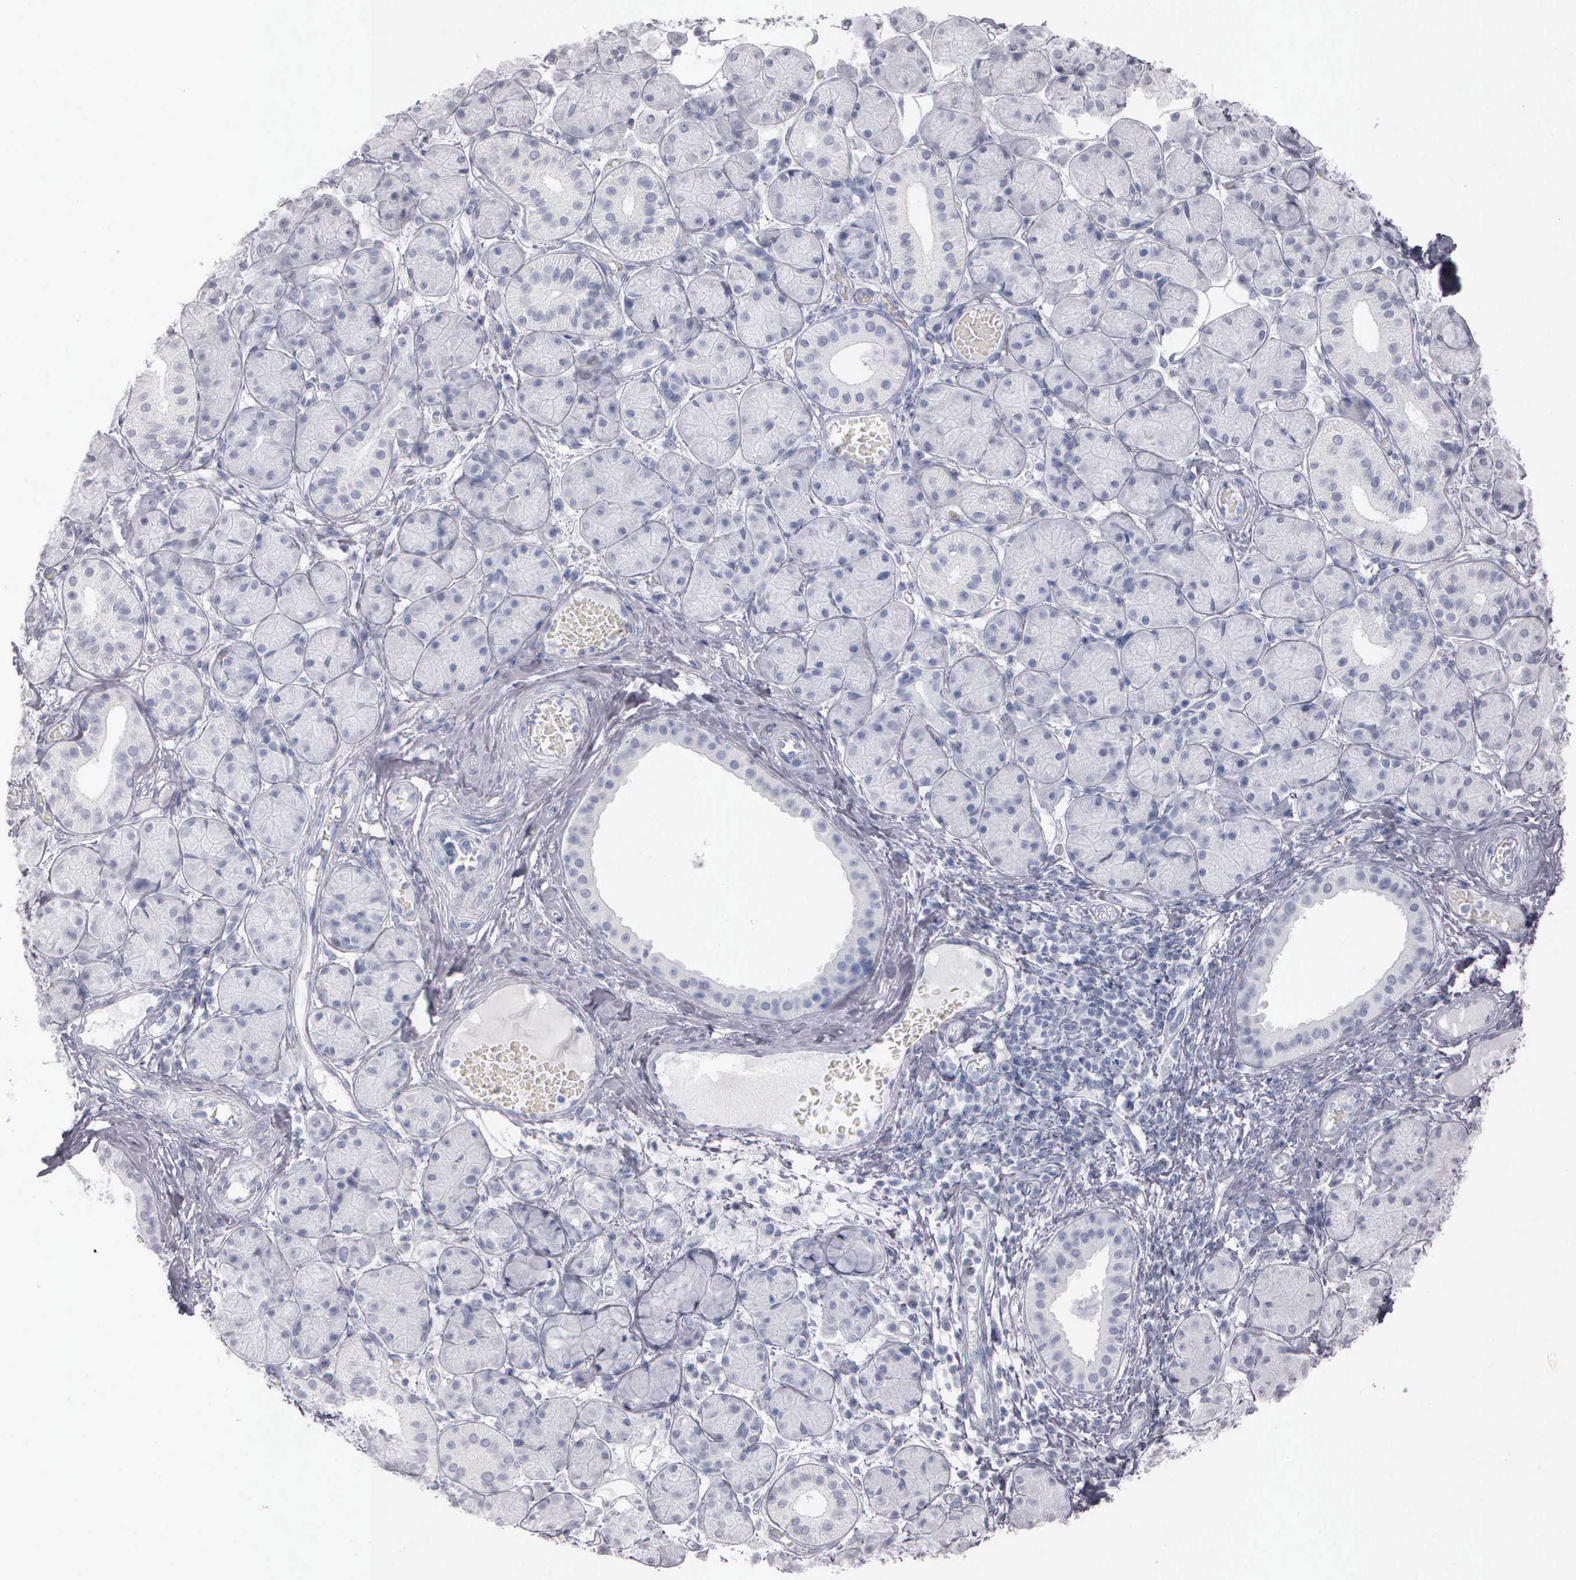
{"staining": {"intensity": "negative", "quantity": "none", "location": "none"}, "tissue": "salivary gland", "cell_type": "Glandular cells", "image_type": "normal", "snomed": [{"axis": "morphology", "description": "Normal tissue, NOS"}, {"axis": "topography", "description": "Salivary gland"}], "caption": "The immunohistochemistry (IHC) micrograph has no significant staining in glandular cells of salivary gland. (DAB (3,3'-diaminobenzidine) IHC visualized using brightfield microscopy, high magnification).", "gene": "NKX2", "patient": {"sex": "male", "age": 54}}